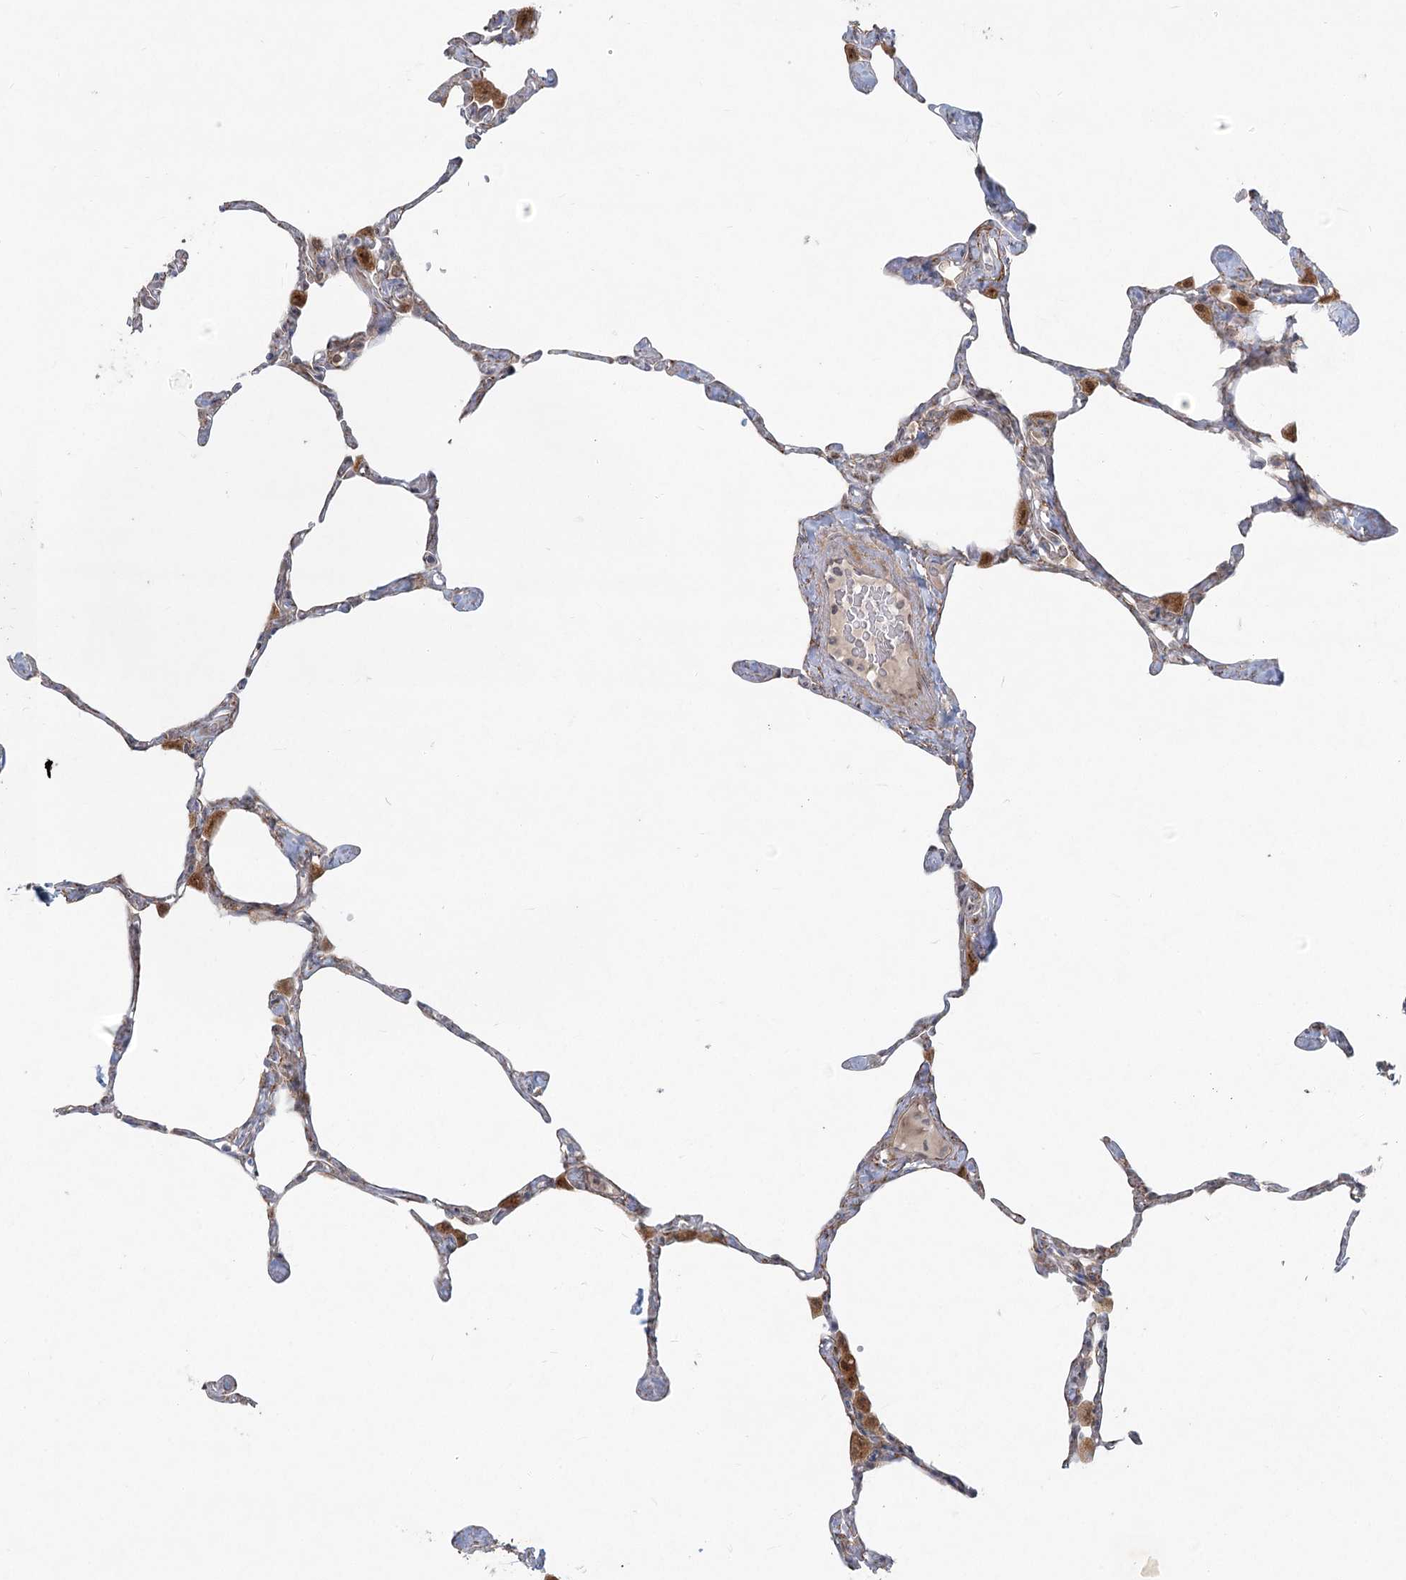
{"staining": {"intensity": "weak", "quantity": "<25%", "location": "cytoplasmic/membranous"}, "tissue": "lung", "cell_type": "Alveolar cells", "image_type": "normal", "snomed": [{"axis": "morphology", "description": "Normal tissue, NOS"}, {"axis": "topography", "description": "Lung"}], "caption": "This is an immunohistochemistry photomicrograph of normal human lung. There is no expression in alveolar cells.", "gene": "LRP2BP", "patient": {"sex": "male", "age": 65}}